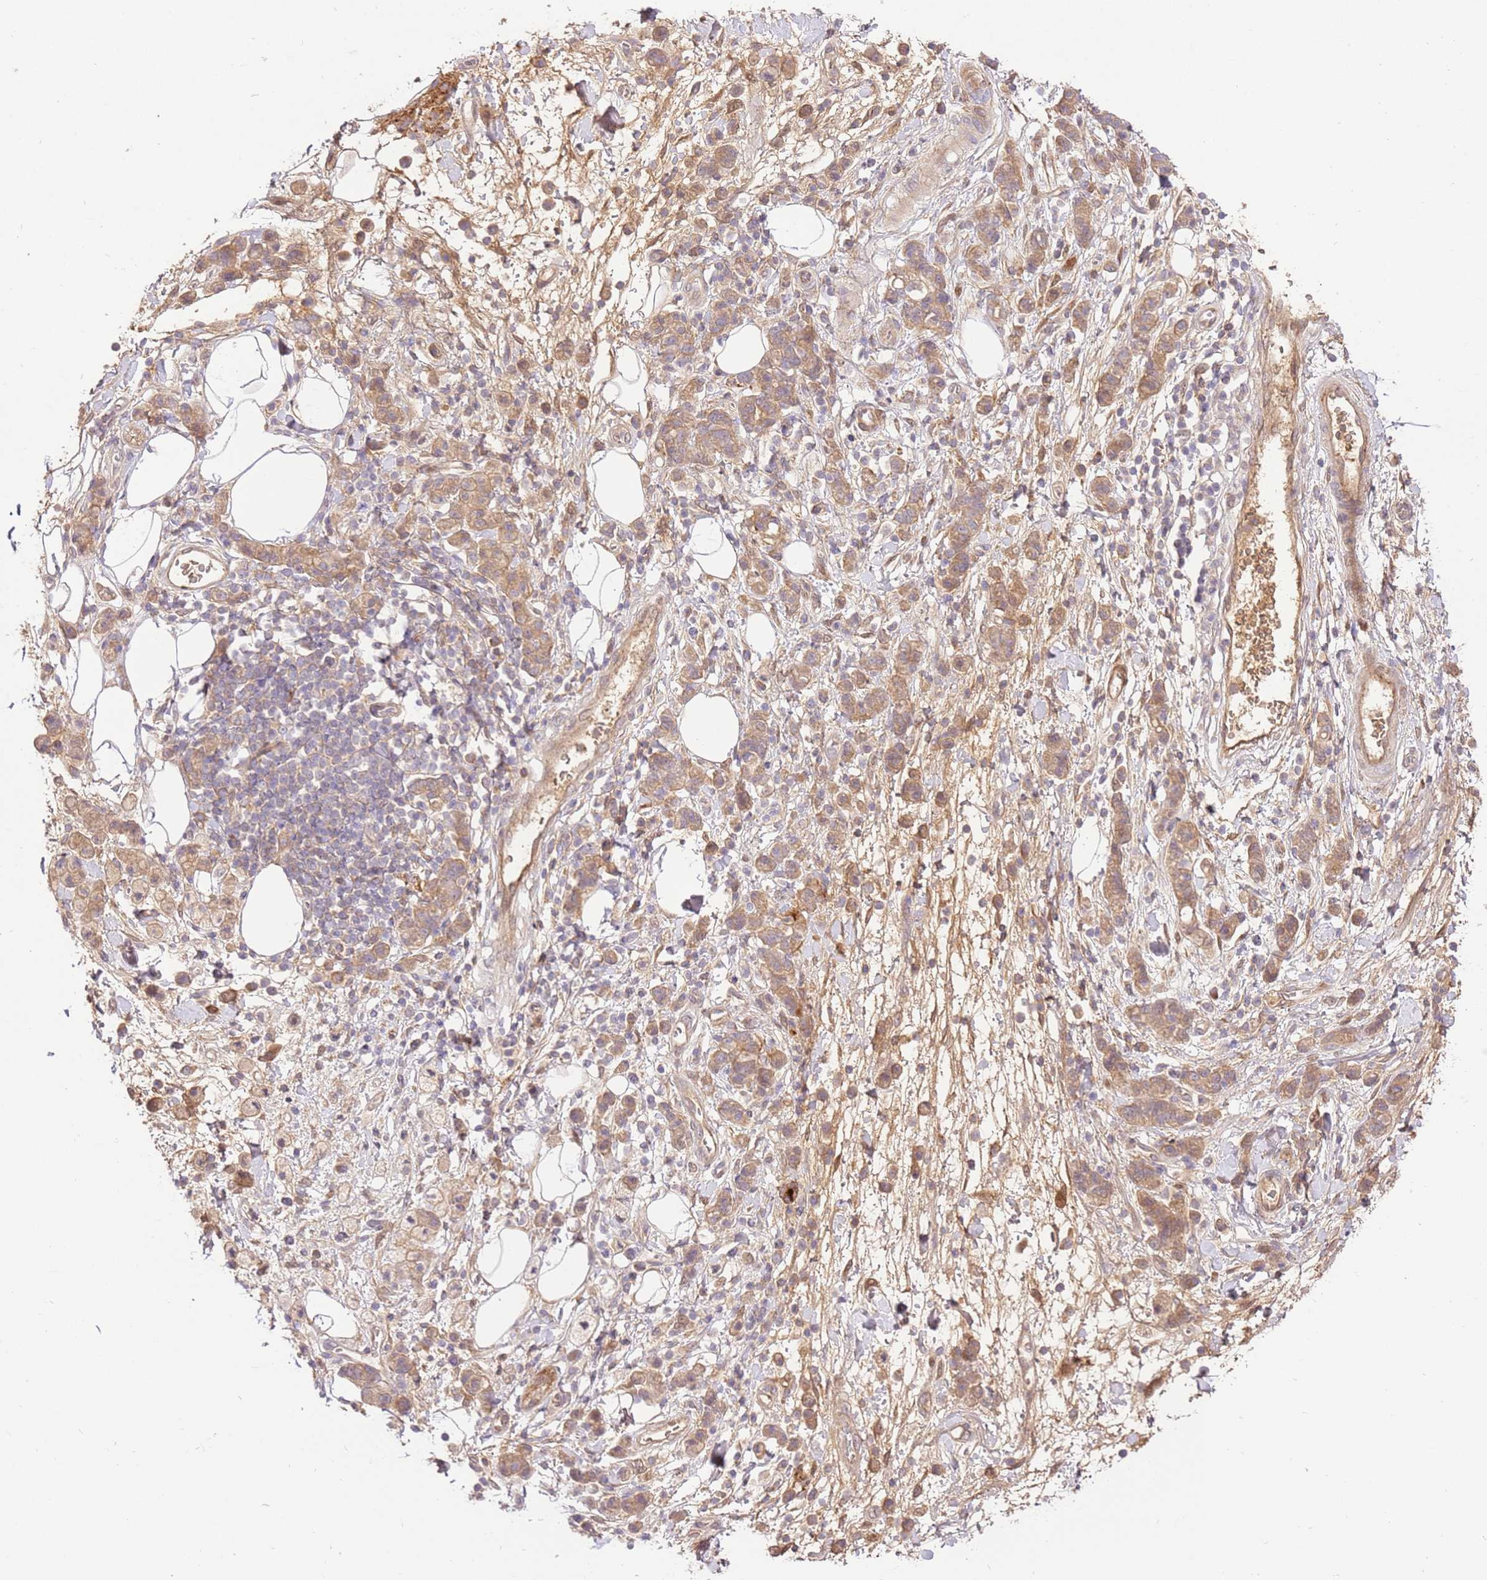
{"staining": {"intensity": "weak", "quantity": ">75%", "location": "cytoplasmic/membranous"}, "tissue": "stomach cancer", "cell_type": "Tumor cells", "image_type": "cancer", "snomed": [{"axis": "morphology", "description": "Adenocarcinoma, NOS"}, {"axis": "topography", "description": "Stomach"}], "caption": "Tumor cells reveal weak cytoplasmic/membranous positivity in about >75% of cells in stomach cancer.", "gene": "C8G", "patient": {"sex": "male", "age": 77}}